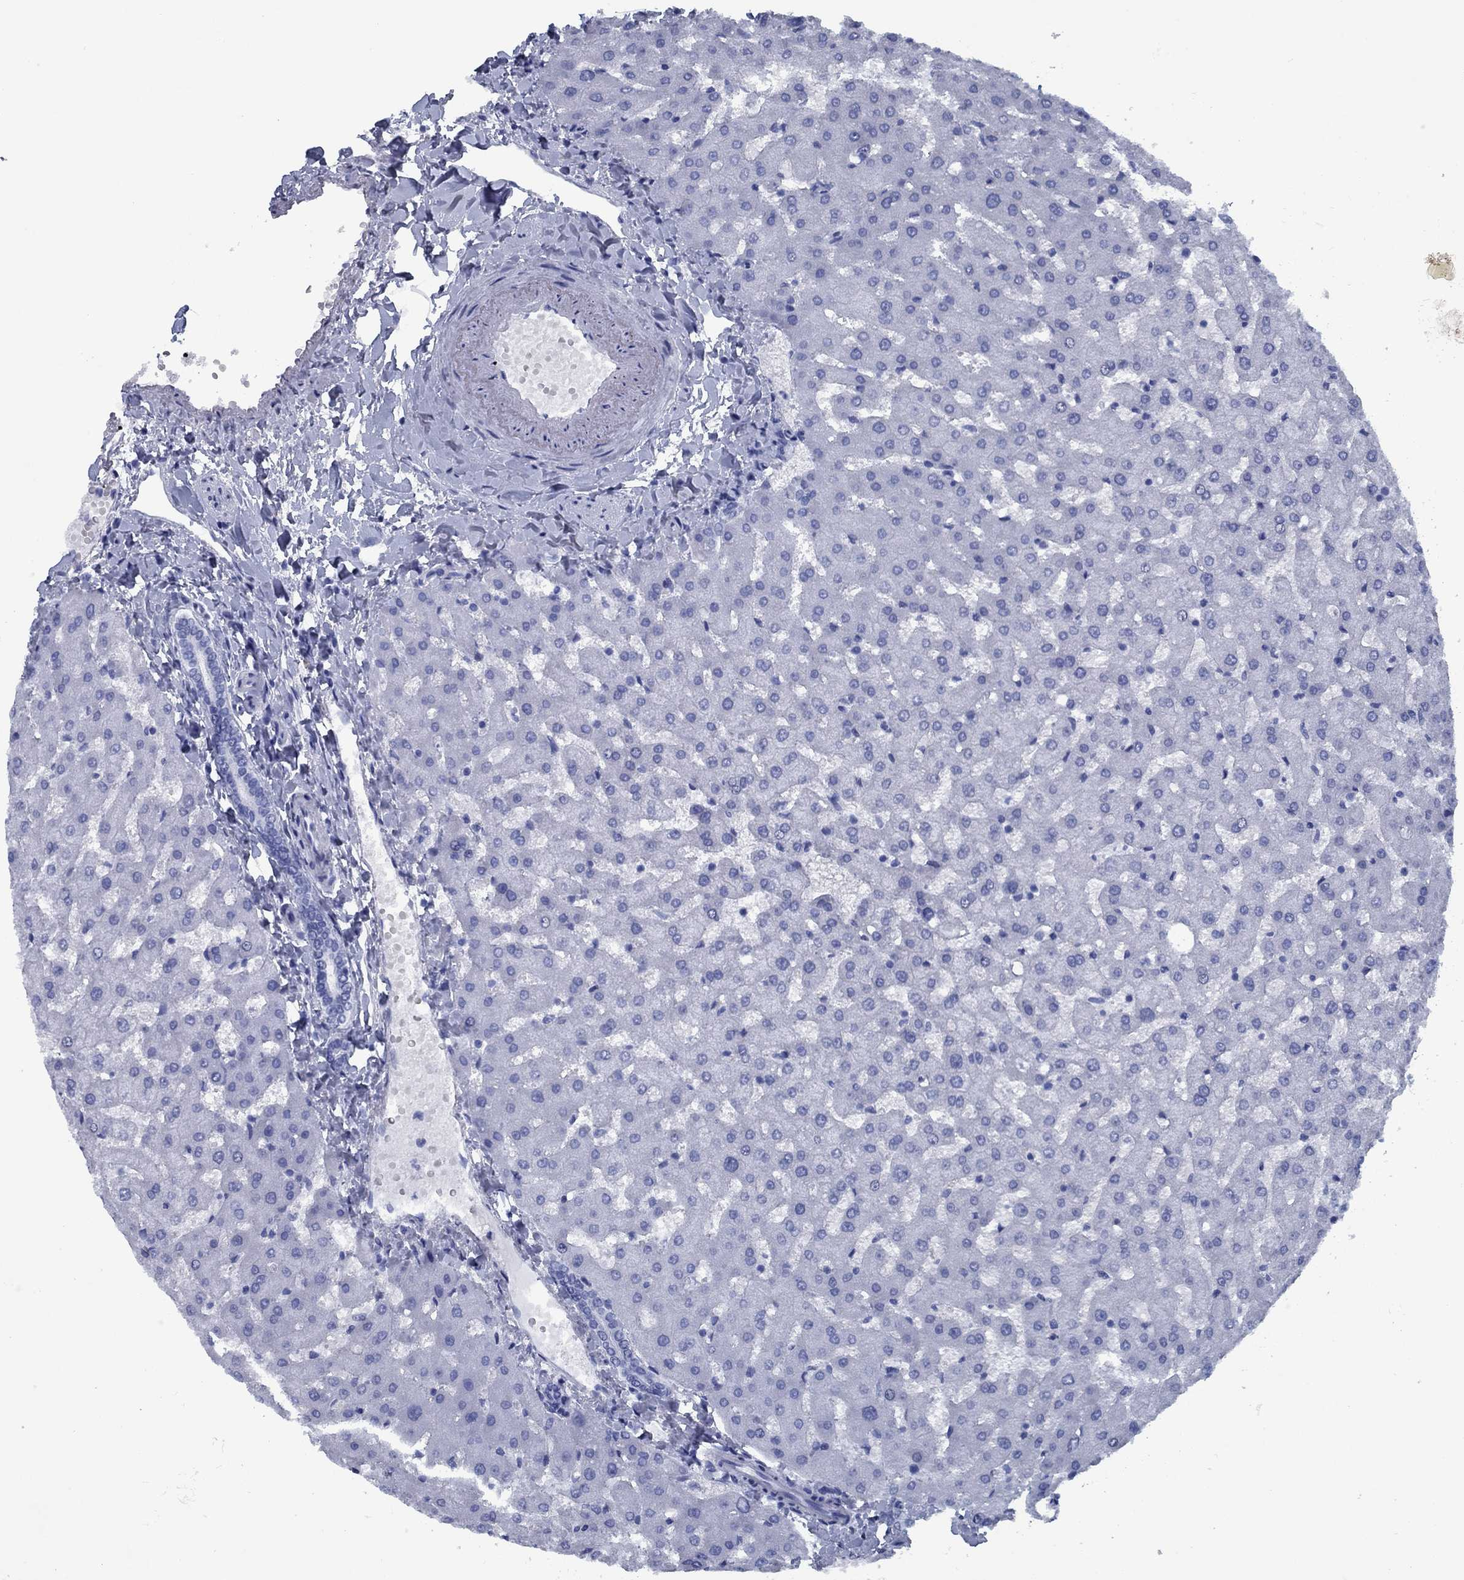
{"staining": {"intensity": "negative", "quantity": "none", "location": "none"}, "tissue": "liver", "cell_type": "Cholangiocytes", "image_type": "normal", "snomed": [{"axis": "morphology", "description": "Normal tissue, NOS"}, {"axis": "topography", "description": "Liver"}], "caption": "Cholangiocytes show no significant protein expression in benign liver. Brightfield microscopy of immunohistochemistry stained with DAB (3,3'-diaminobenzidine) (brown) and hematoxylin (blue), captured at high magnification.", "gene": "PNMA8A", "patient": {"sex": "female", "age": 50}}